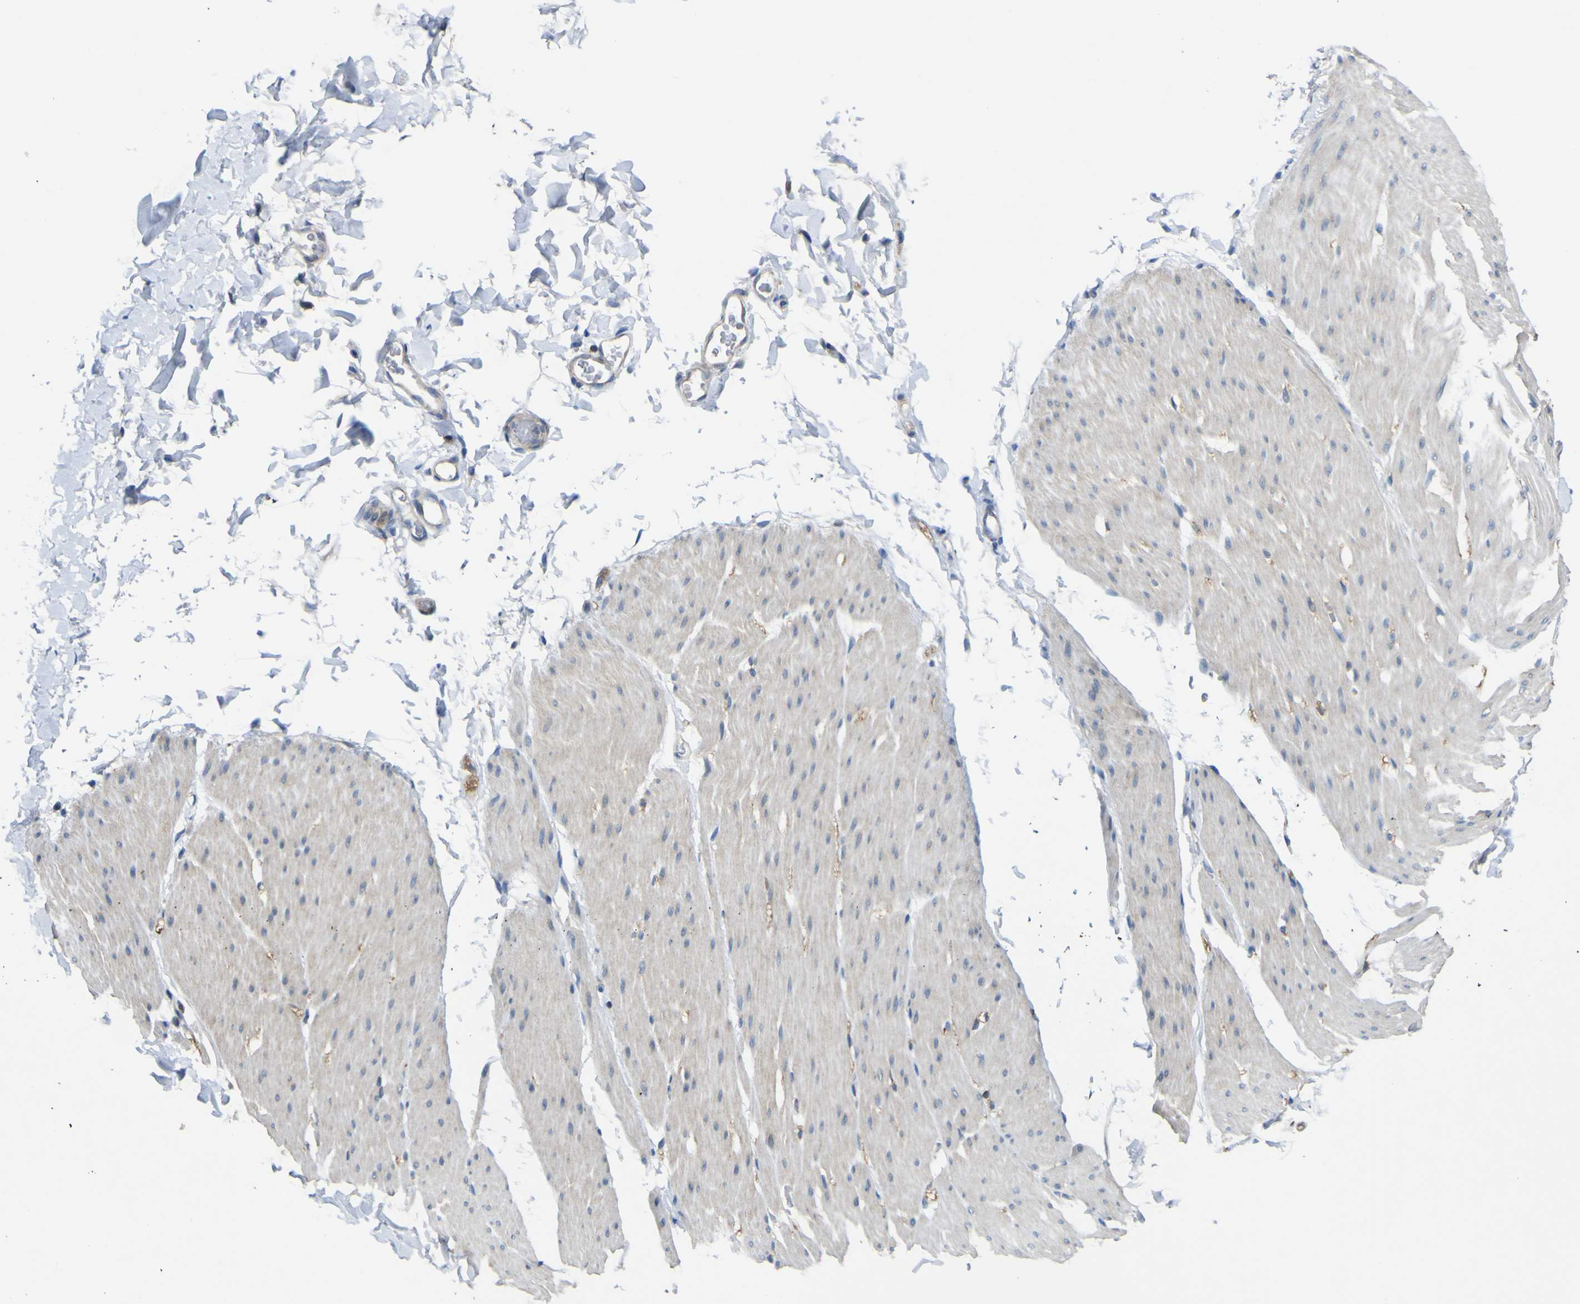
{"staining": {"intensity": "weak", "quantity": "25%-75%", "location": "cytoplasmic/membranous"}, "tissue": "smooth muscle", "cell_type": "Smooth muscle cells", "image_type": "normal", "snomed": [{"axis": "morphology", "description": "Normal tissue, NOS"}, {"axis": "topography", "description": "Smooth muscle"}, {"axis": "topography", "description": "Colon"}], "caption": "This is a photomicrograph of immunohistochemistry staining of normal smooth muscle, which shows weak positivity in the cytoplasmic/membranous of smooth muscle cells.", "gene": "EML2", "patient": {"sex": "male", "age": 67}}